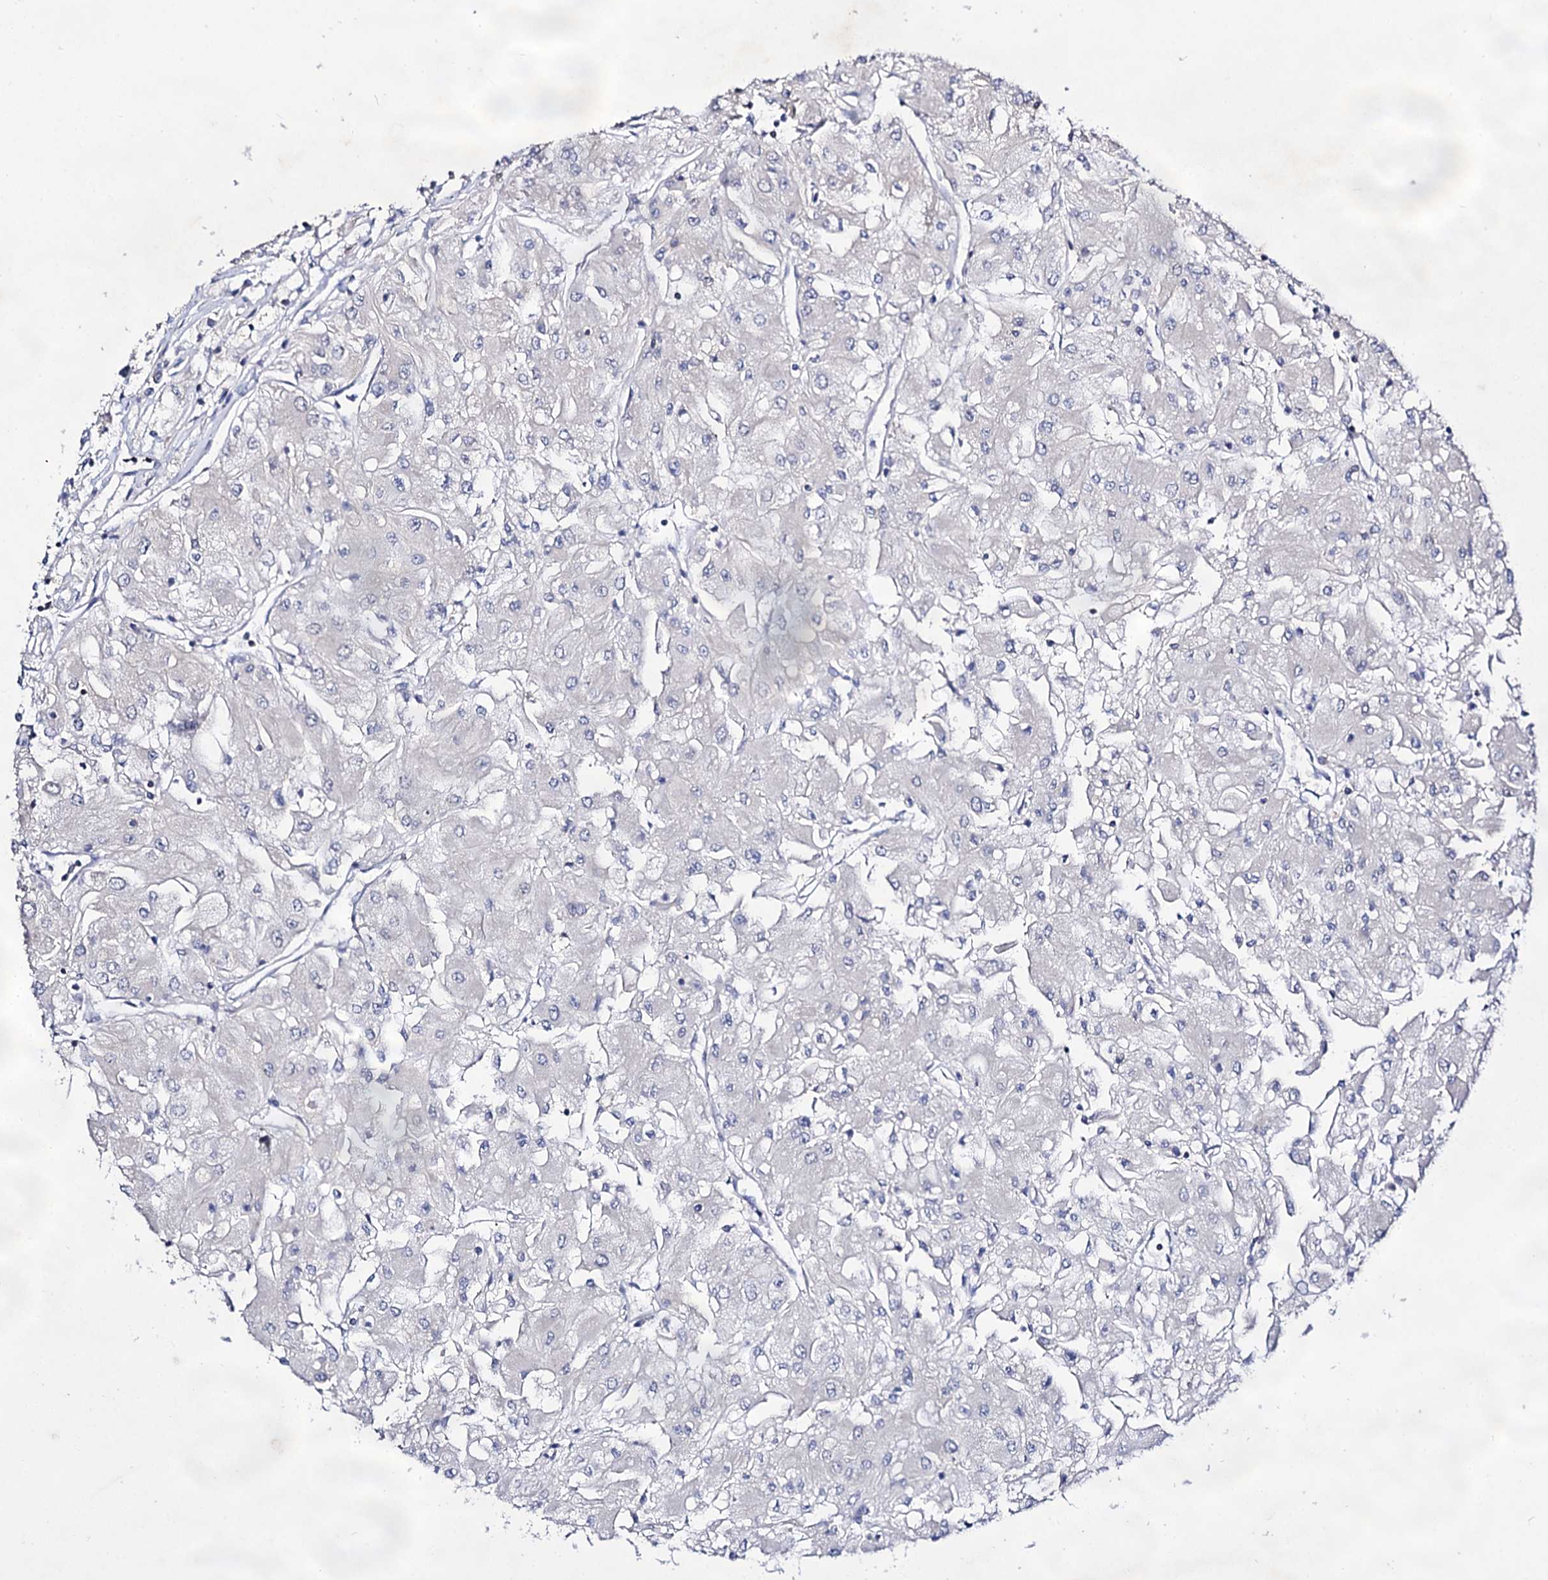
{"staining": {"intensity": "negative", "quantity": "none", "location": "none"}, "tissue": "renal cancer", "cell_type": "Tumor cells", "image_type": "cancer", "snomed": [{"axis": "morphology", "description": "Adenocarcinoma, NOS"}, {"axis": "topography", "description": "Kidney"}], "caption": "A micrograph of human renal cancer (adenocarcinoma) is negative for staining in tumor cells.", "gene": "ARFIP2", "patient": {"sex": "male", "age": 80}}